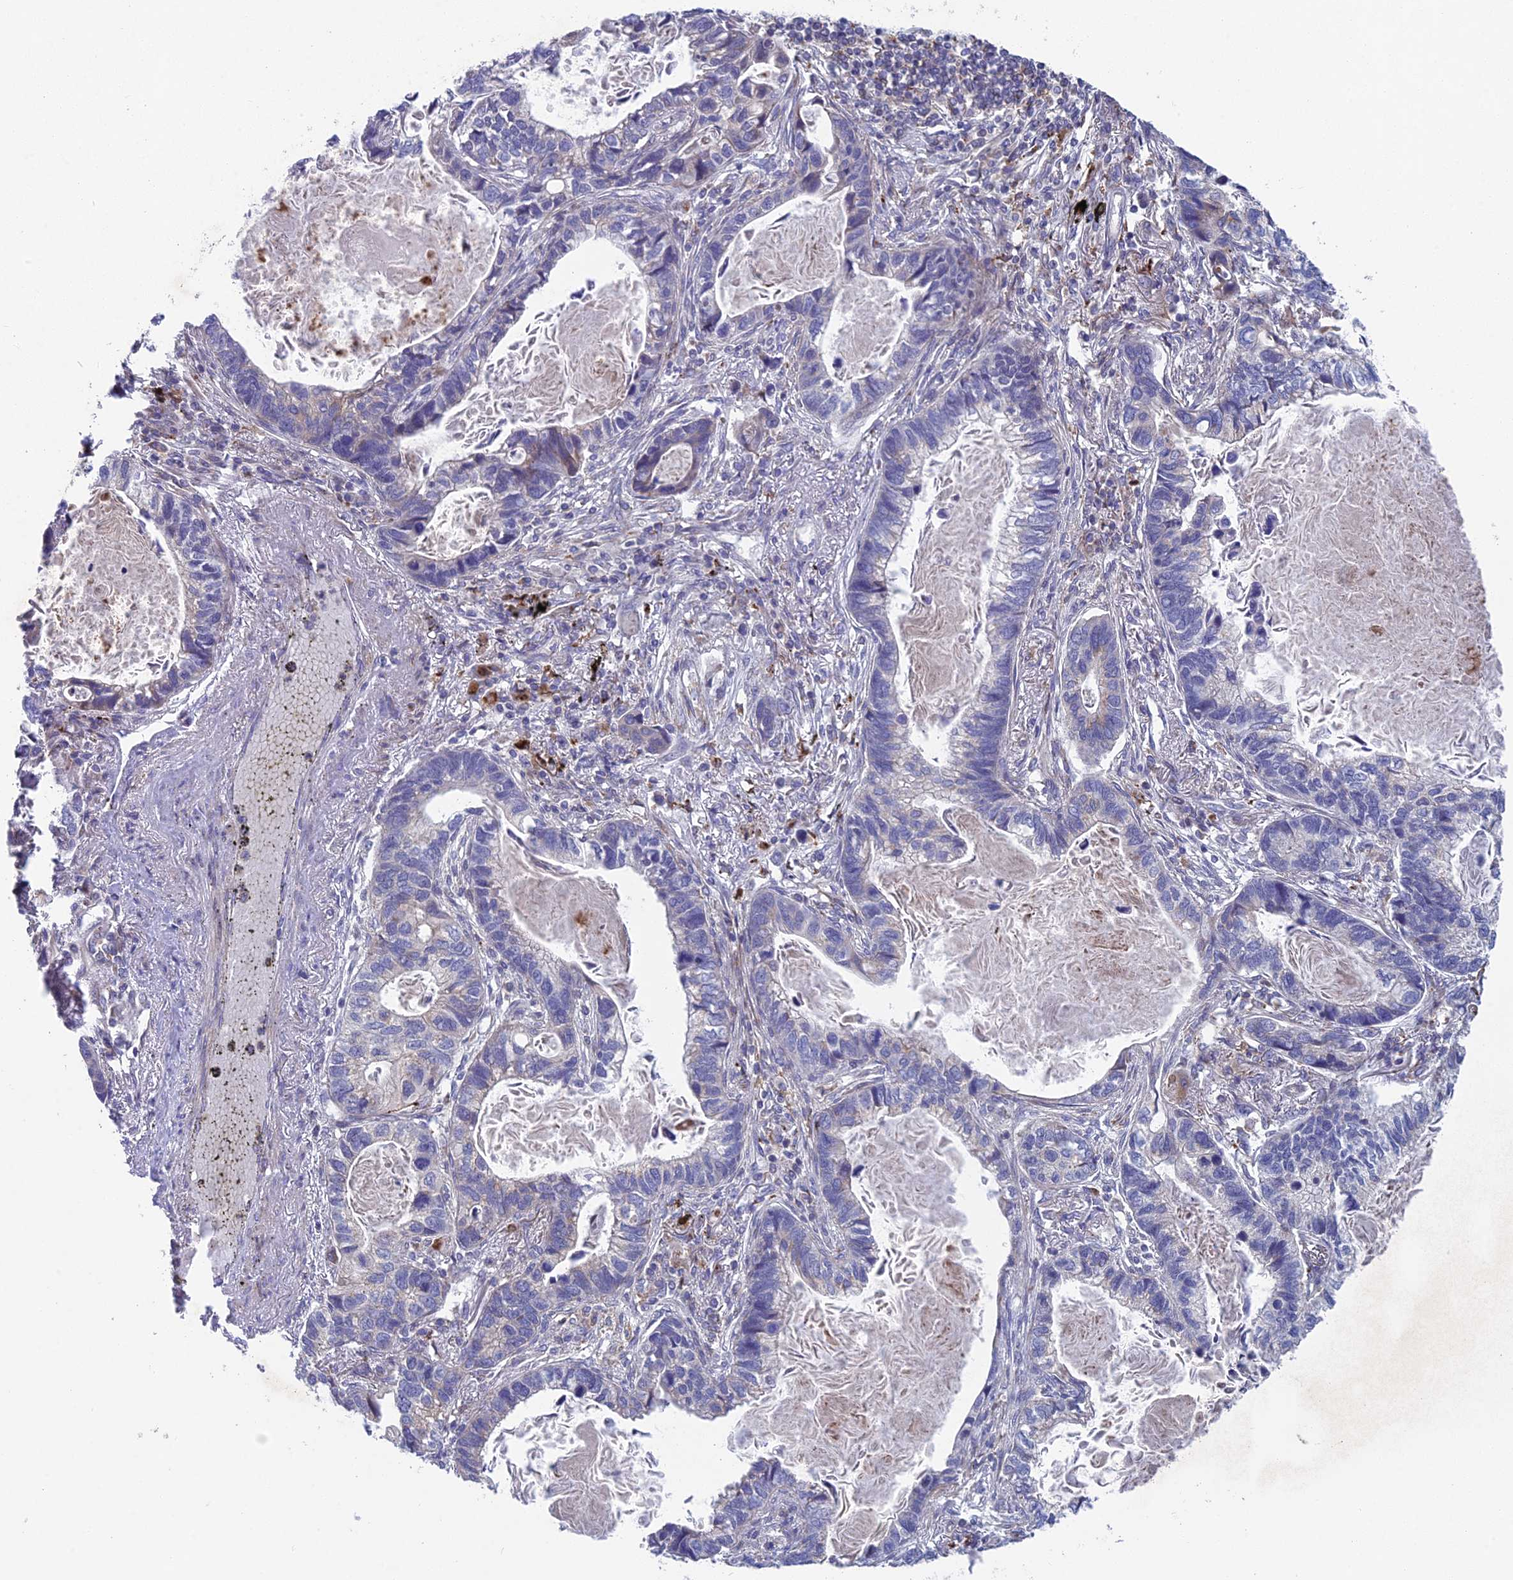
{"staining": {"intensity": "negative", "quantity": "none", "location": "none"}, "tissue": "lung cancer", "cell_type": "Tumor cells", "image_type": "cancer", "snomed": [{"axis": "morphology", "description": "Adenocarcinoma, NOS"}, {"axis": "topography", "description": "Lung"}], "caption": "Image shows no significant protein positivity in tumor cells of lung cancer (adenocarcinoma).", "gene": "BLTP2", "patient": {"sex": "male", "age": 67}}